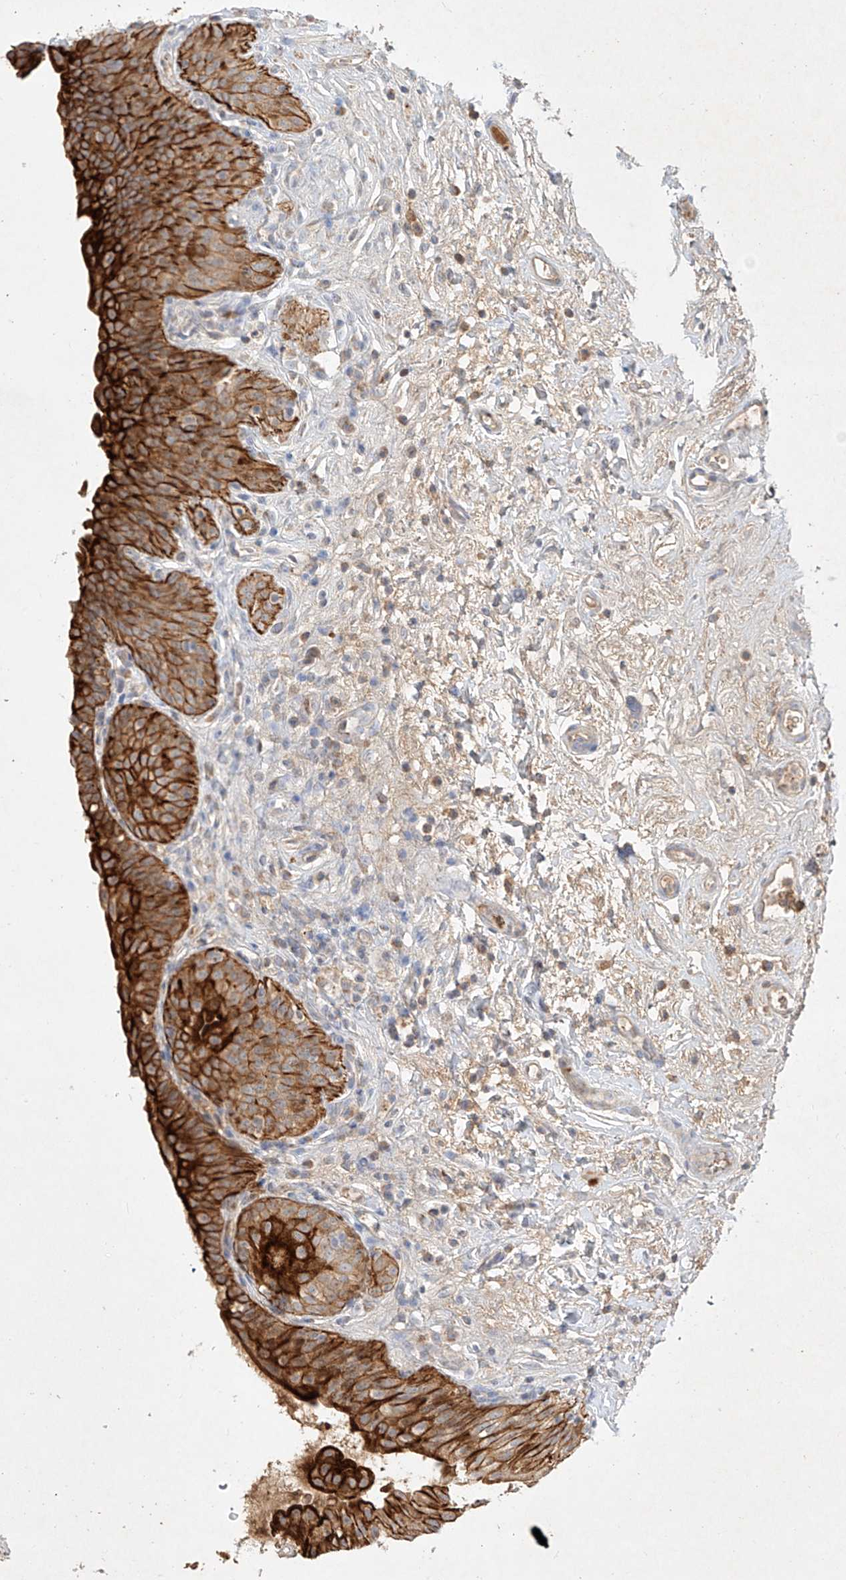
{"staining": {"intensity": "strong", "quantity": ">75%", "location": "cytoplasmic/membranous"}, "tissue": "urinary bladder", "cell_type": "Urothelial cells", "image_type": "normal", "snomed": [{"axis": "morphology", "description": "Normal tissue, NOS"}, {"axis": "topography", "description": "Urinary bladder"}], "caption": "Immunohistochemical staining of unremarkable human urinary bladder reveals high levels of strong cytoplasmic/membranous expression in approximately >75% of urothelial cells.", "gene": "KPNA7", "patient": {"sex": "male", "age": 83}}